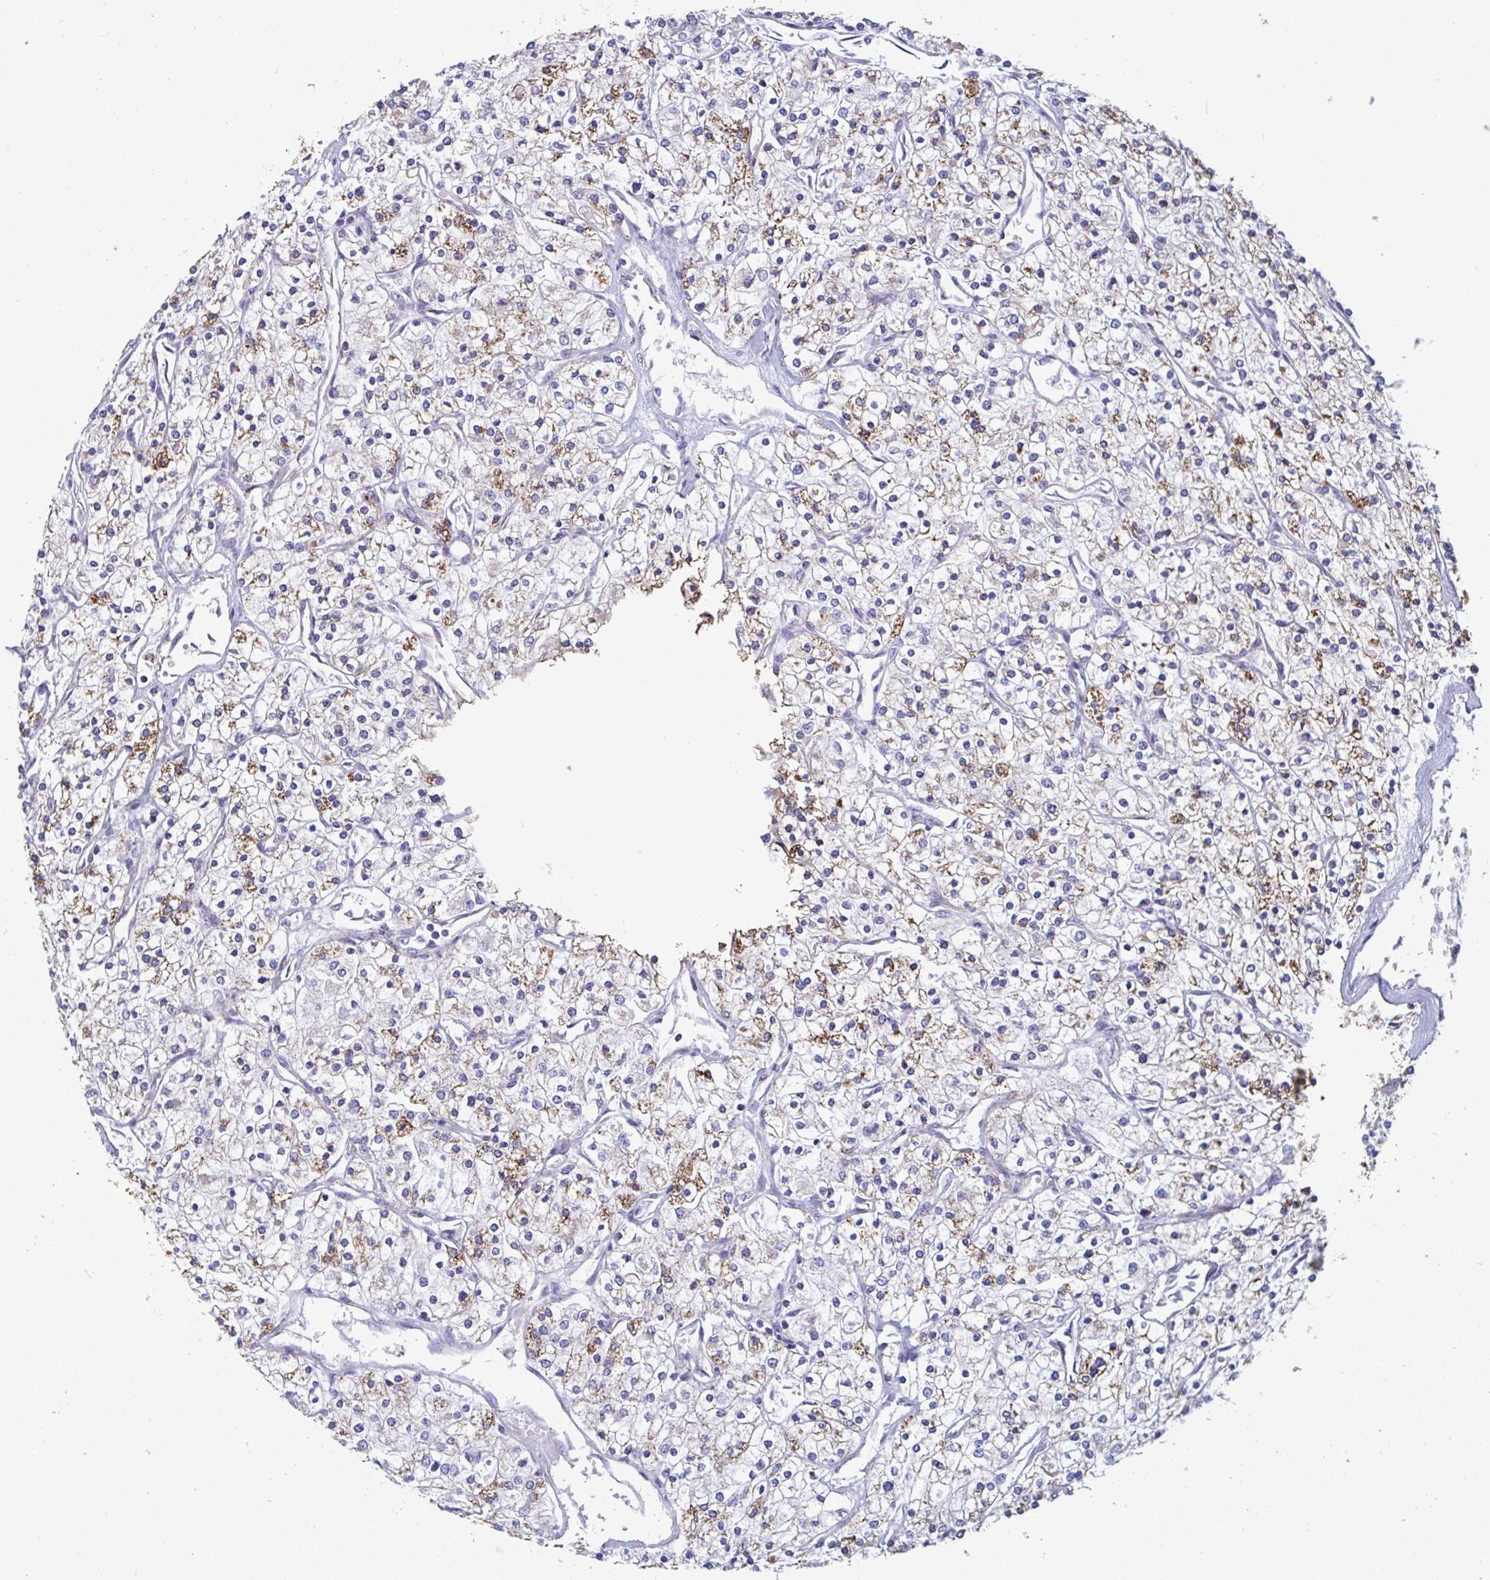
{"staining": {"intensity": "moderate", "quantity": ">75%", "location": "cytoplasmic/membranous"}, "tissue": "renal cancer", "cell_type": "Tumor cells", "image_type": "cancer", "snomed": [{"axis": "morphology", "description": "Adenocarcinoma, NOS"}, {"axis": "topography", "description": "Kidney"}], "caption": "Protein expression analysis of renal cancer shows moderate cytoplasmic/membranous staining in about >75% of tumor cells. Nuclei are stained in blue.", "gene": "BCAT2", "patient": {"sex": "male", "age": 80}}